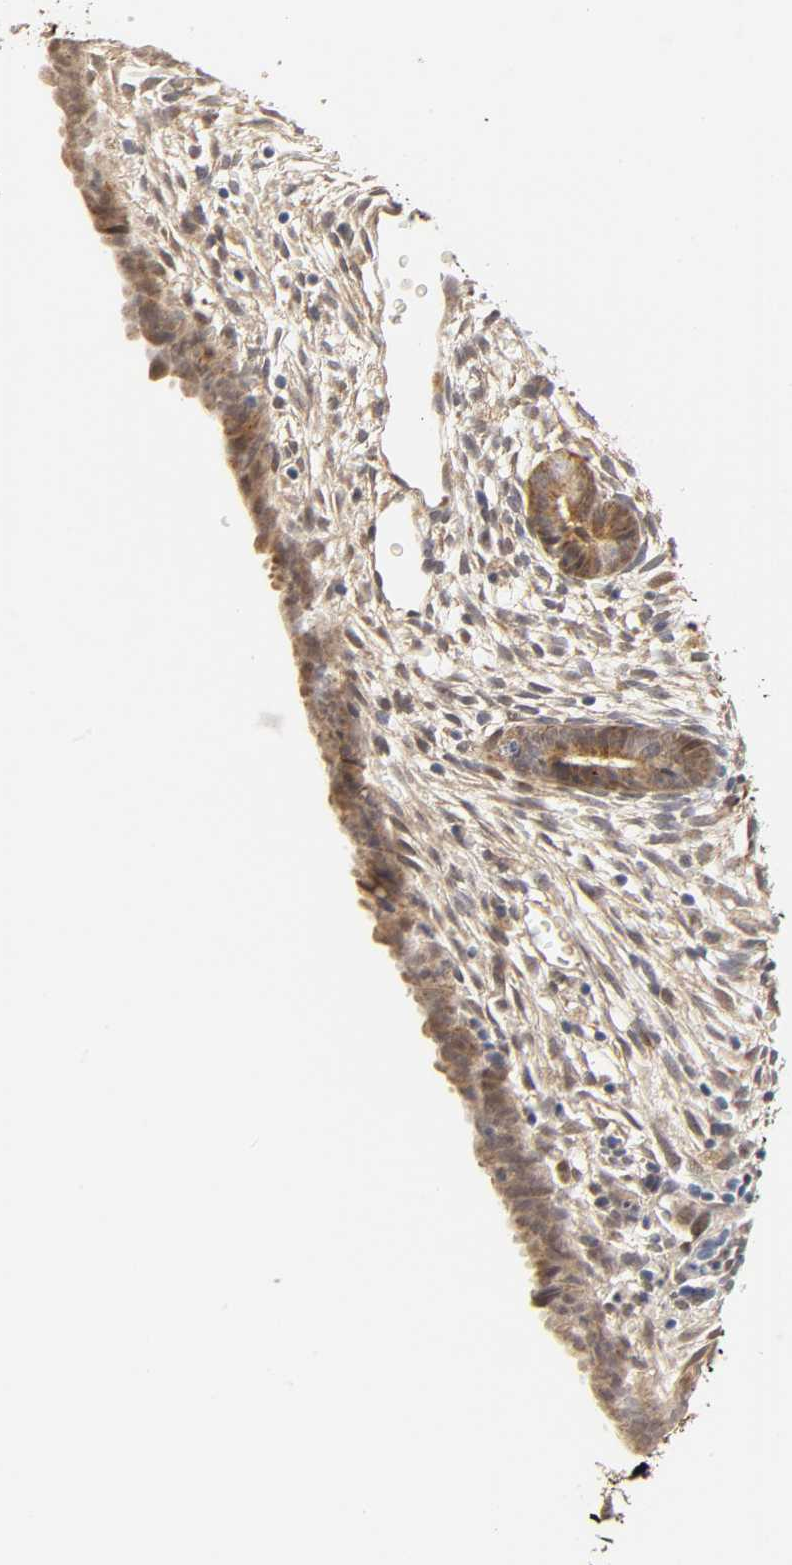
{"staining": {"intensity": "moderate", "quantity": ">75%", "location": "cytoplasmic/membranous"}, "tissue": "endometrium", "cell_type": "Cells in endometrial stroma", "image_type": "normal", "snomed": [{"axis": "morphology", "description": "Normal tissue, NOS"}, {"axis": "topography", "description": "Endometrium"}], "caption": "Immunohistochemical staining of unremarkable endometrium displays moderate cytoplasmic/membranous protein expression in approximately >75% of cells in endometrial stroma.", "gene": "GSTZ1", "patient": {"sex": "female", "age": 57}}